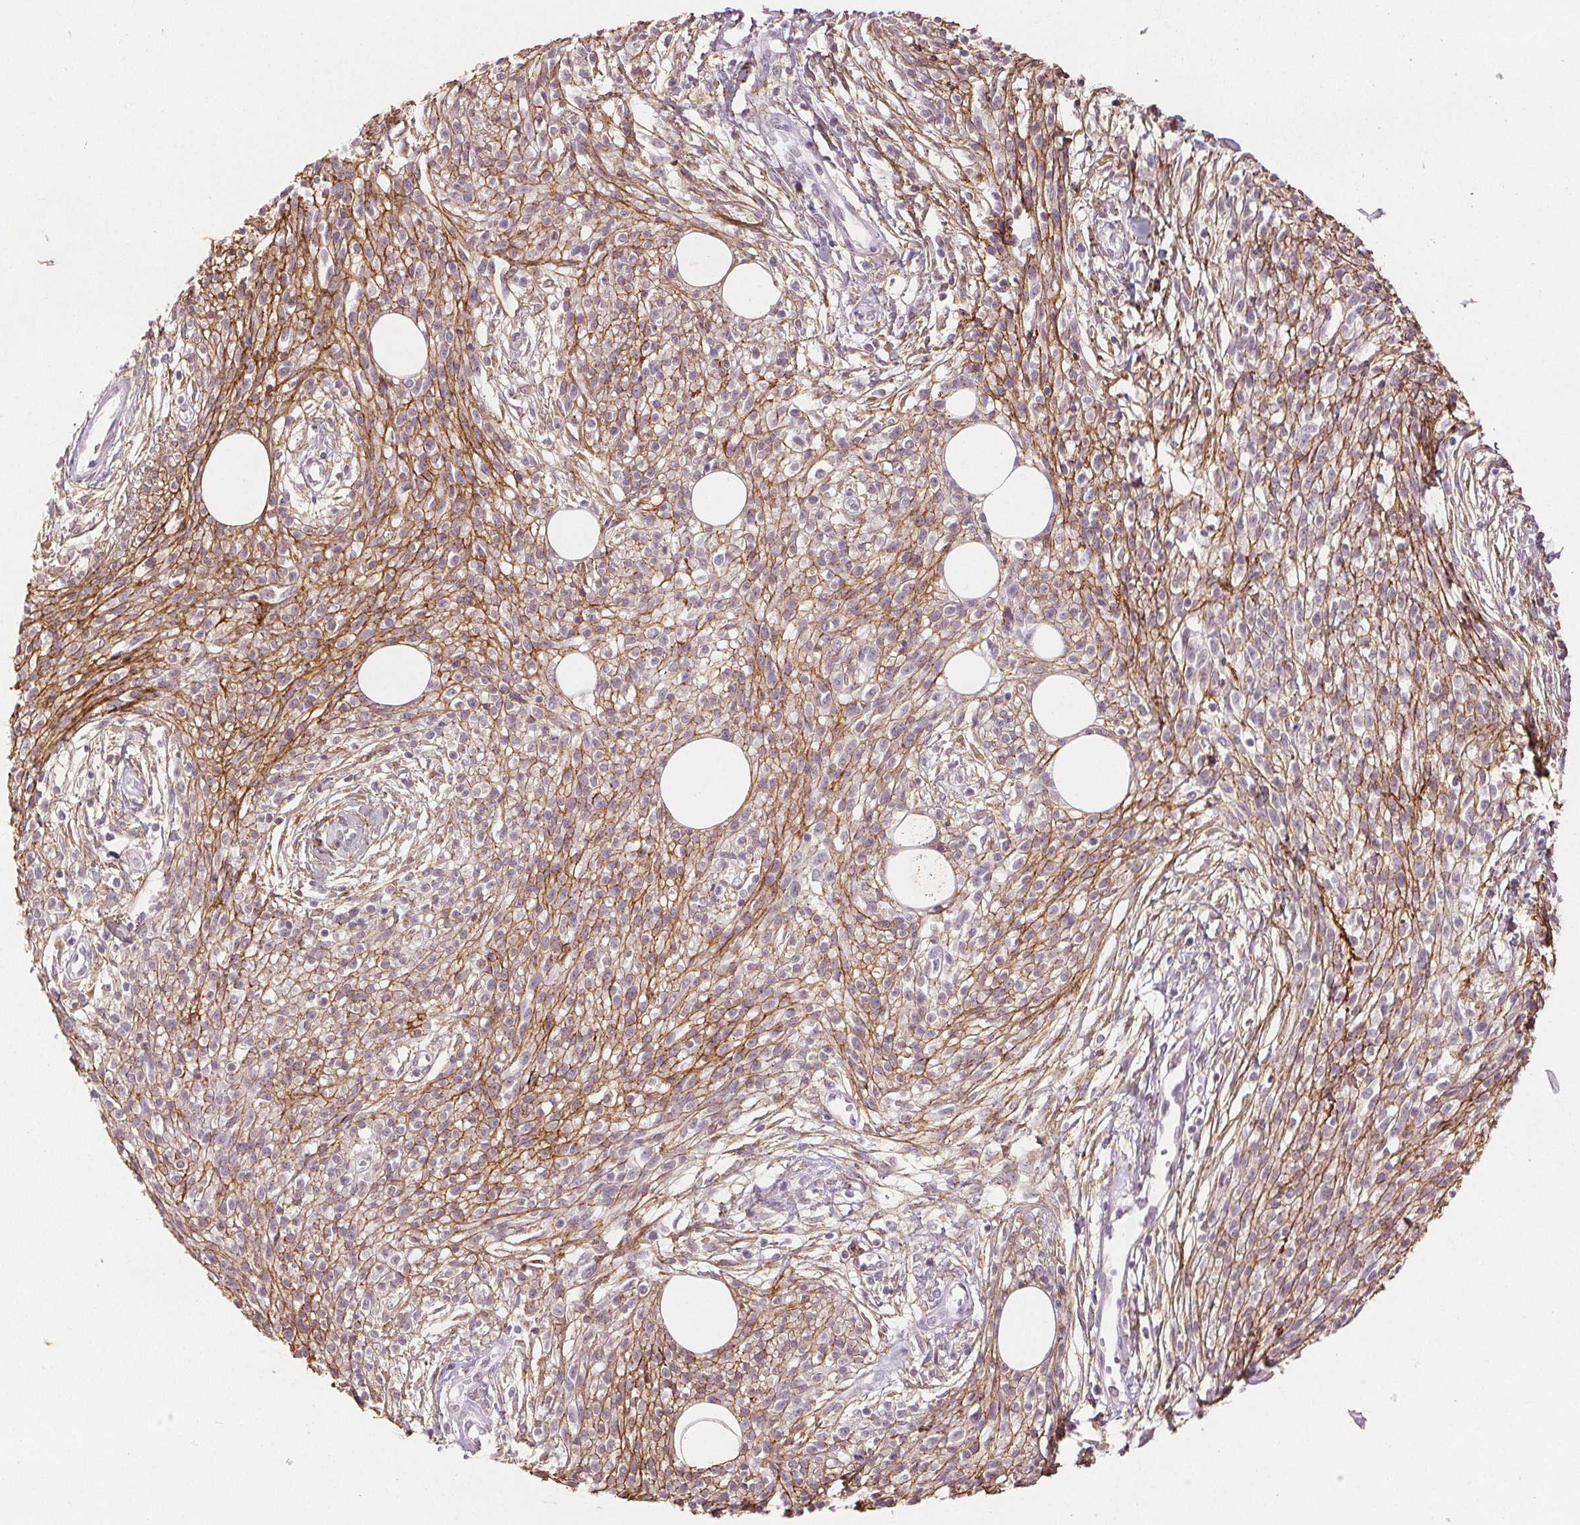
{"staining": {"intensity": "moderate", "quantity": "<25%", "location": "cytoplasmic/membranous"}, "tissue": "melanoma", "cell_type": "Tumor cells", "image_type": "cancer", "snomed": [{"axis": "morphology", "description": "Malignant melanoma, NOS"}, {"axis": "topography", "description": "Skin"}, {"axis": "topography", "description": "Skin of trunk"}], "caption": "An immunohistochemistry histopathology image of tumor tissue is shown. Protein staining in brown highlights moderate cytoplasmic/membranous positivity in malignant melanoma within tumor cells. The staining was performed using DAB, with brown indicating positive protein expression. Nuclei are stained blue with hematoxylin.", "gene": "FBN1", "patient": {"sex": "male", "age": 74}}